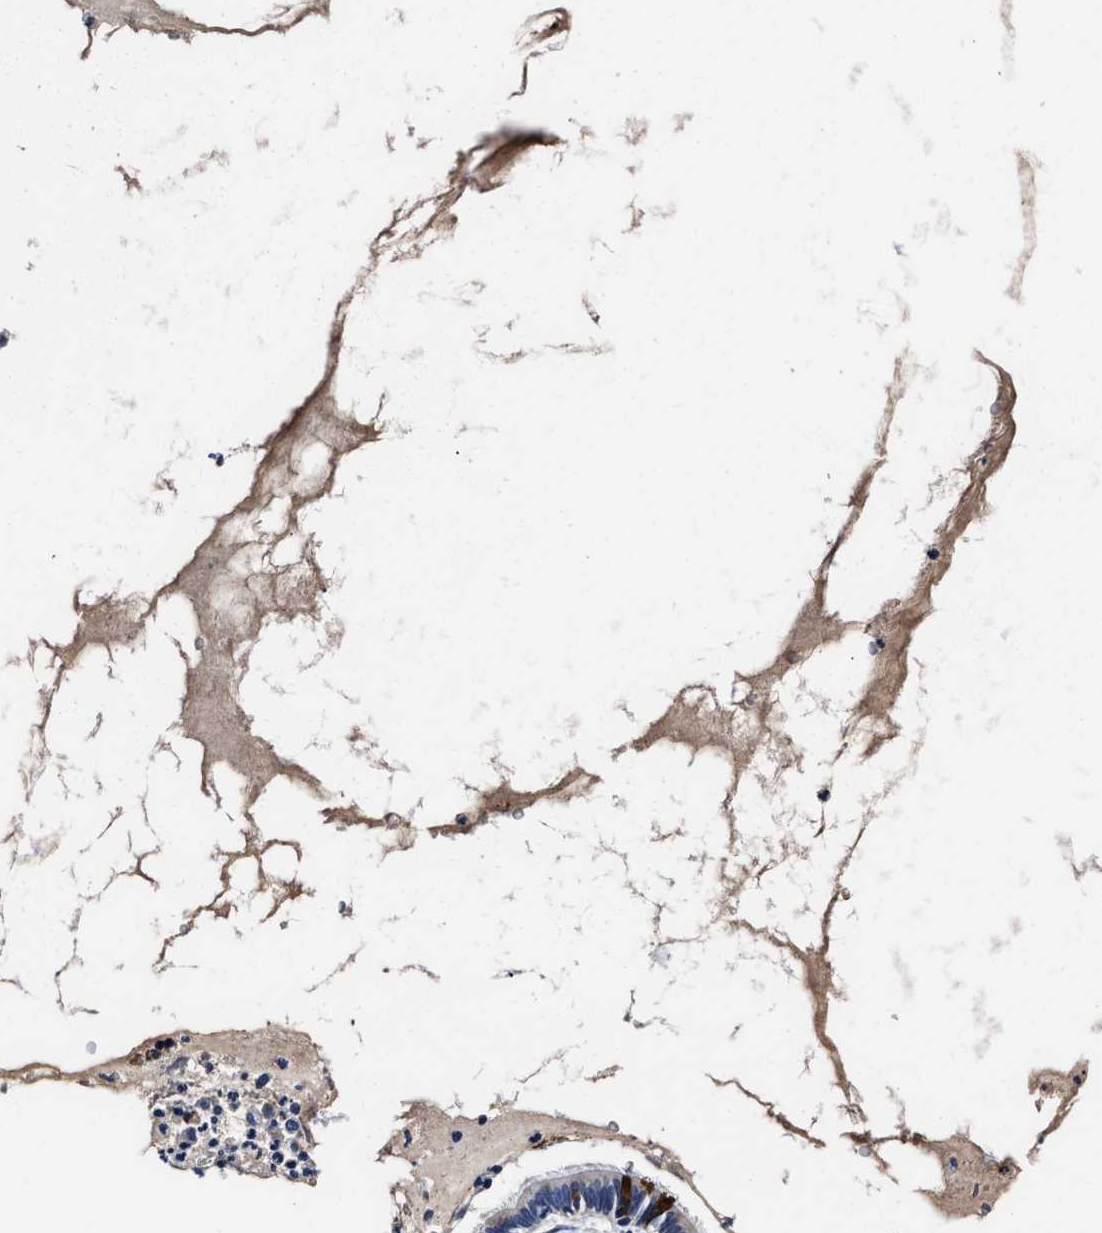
{"staining": {"intensity": "moderate", "quantity": "25%-75%", "location": "cytoplasmic/membranous"}, "tissue": "lung cancer", "cell_type": "Tumor cells", "image_type": "cancer", "snomed": [{"axis": "morphology", "description": "Normal tissue, NOS"}, {"axis": "morphology", "description": "Adenocarcinoma, NOS"}, {"axis": "topography", "description": "Bronchus"}, {"axis": "topography", "description": "Lung"}], "caption": "A histopathology image of human lung adenocarcinoma stained for a protein shows moderate cytoplasmic/membranous brown staining in tumor cells.", "gene": "OLFML2A", "patient": {"sex": "female", "age": 70}}